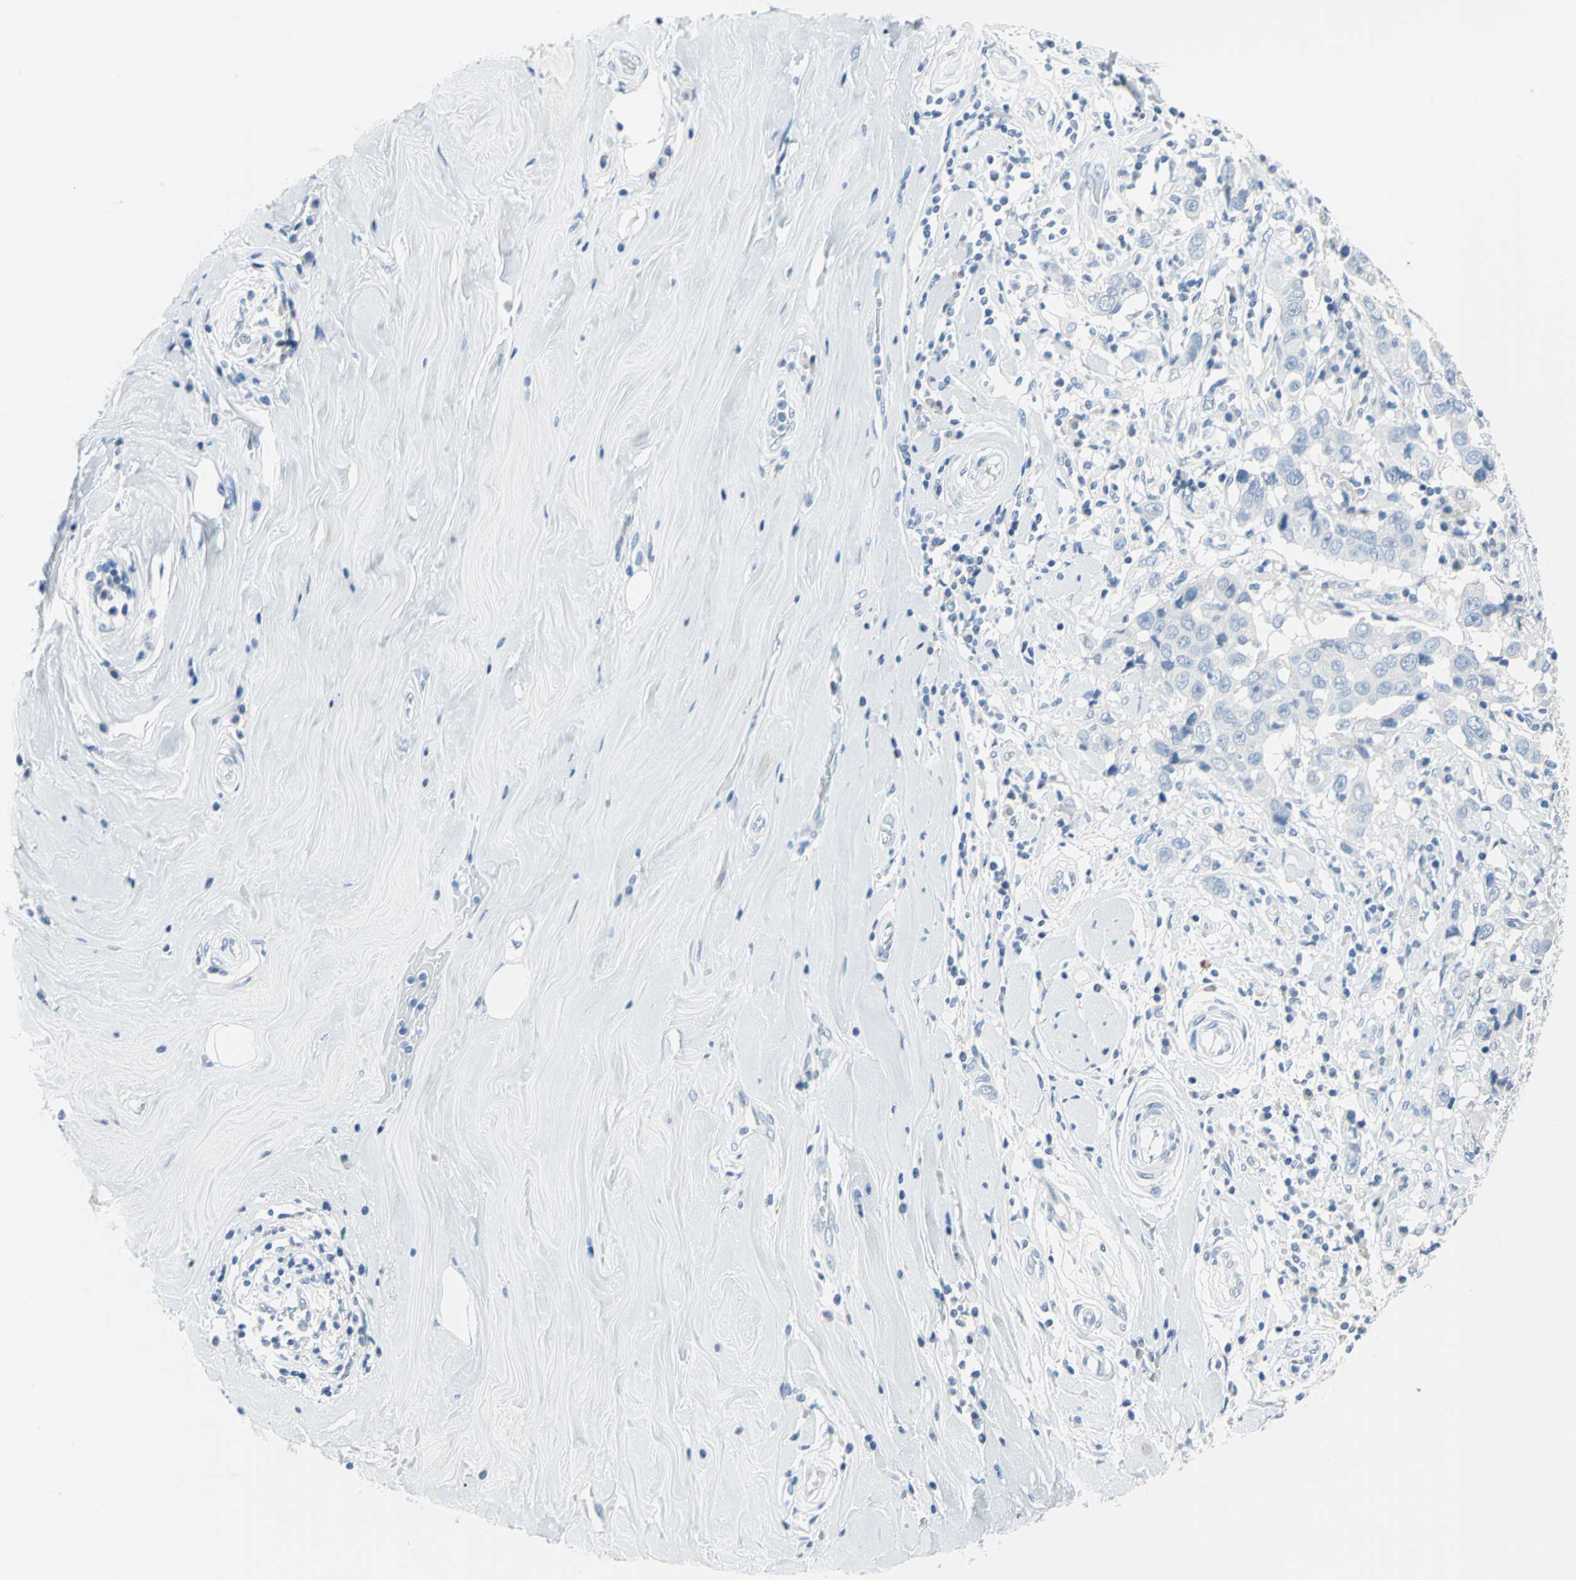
{"staining": {"intensity": "negative", "quantity": "none", "location": "none"}, "tissue": "breast cancer", "cell_type": "Tumor cells", "image_type": "cancer", "snomed": [{"axis": "morphology", "description": "Duct carcinoma"}, {"axis": "topography", "description": "Breast"}], "caption": "High power microscopy image of an IHC histopathology image of infiltrating ductal carcinoma (breast), revealing no significant positivity in tumor cells.", "gene": "PKLR", "patient": {"sex": "female", "age": 27}}